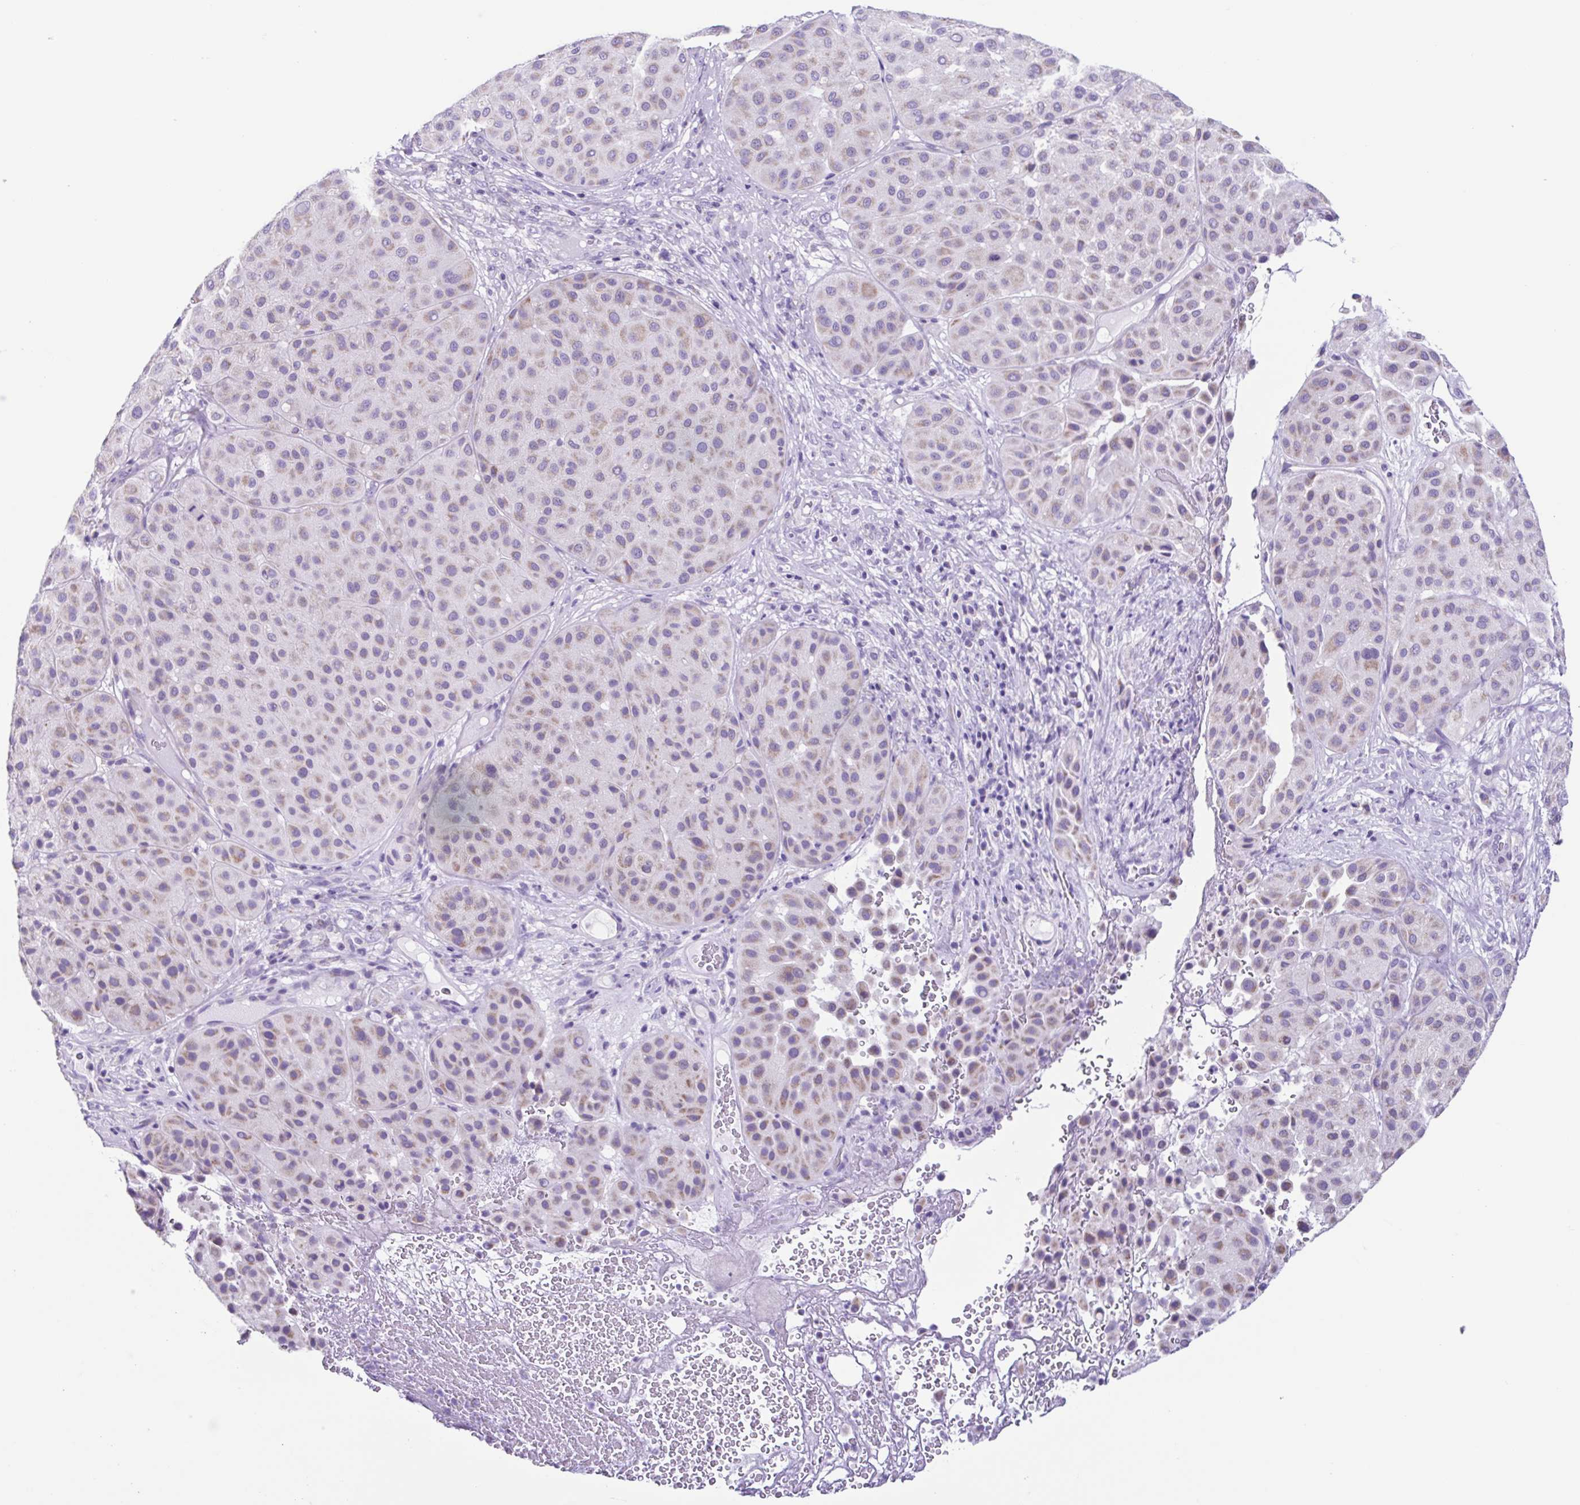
{"staining": {"intensity": "weak", "quantity": ">75%", "location": "cytoplasmic/membranous"}, "tissue": "melanoma", "cell_type": "Tumor cells", "image_type": "cancer", "snomed": [{"axis": "morphology", "description": "Malignant melanoma, Metastatic site"}, {"axis": "topography", "description": "Smooth muscle"}], "caption": "Brown immunohistochemical staining in melanoma reveals weak cytoplasmic/membranous positivity in about >75% of tumor cells. Immunohistochemistry stains the protein of interest in brown and the nuclei are stained blue.", "gene": "ACTRT3", "patient": {"sex": "male", "age": 41}}